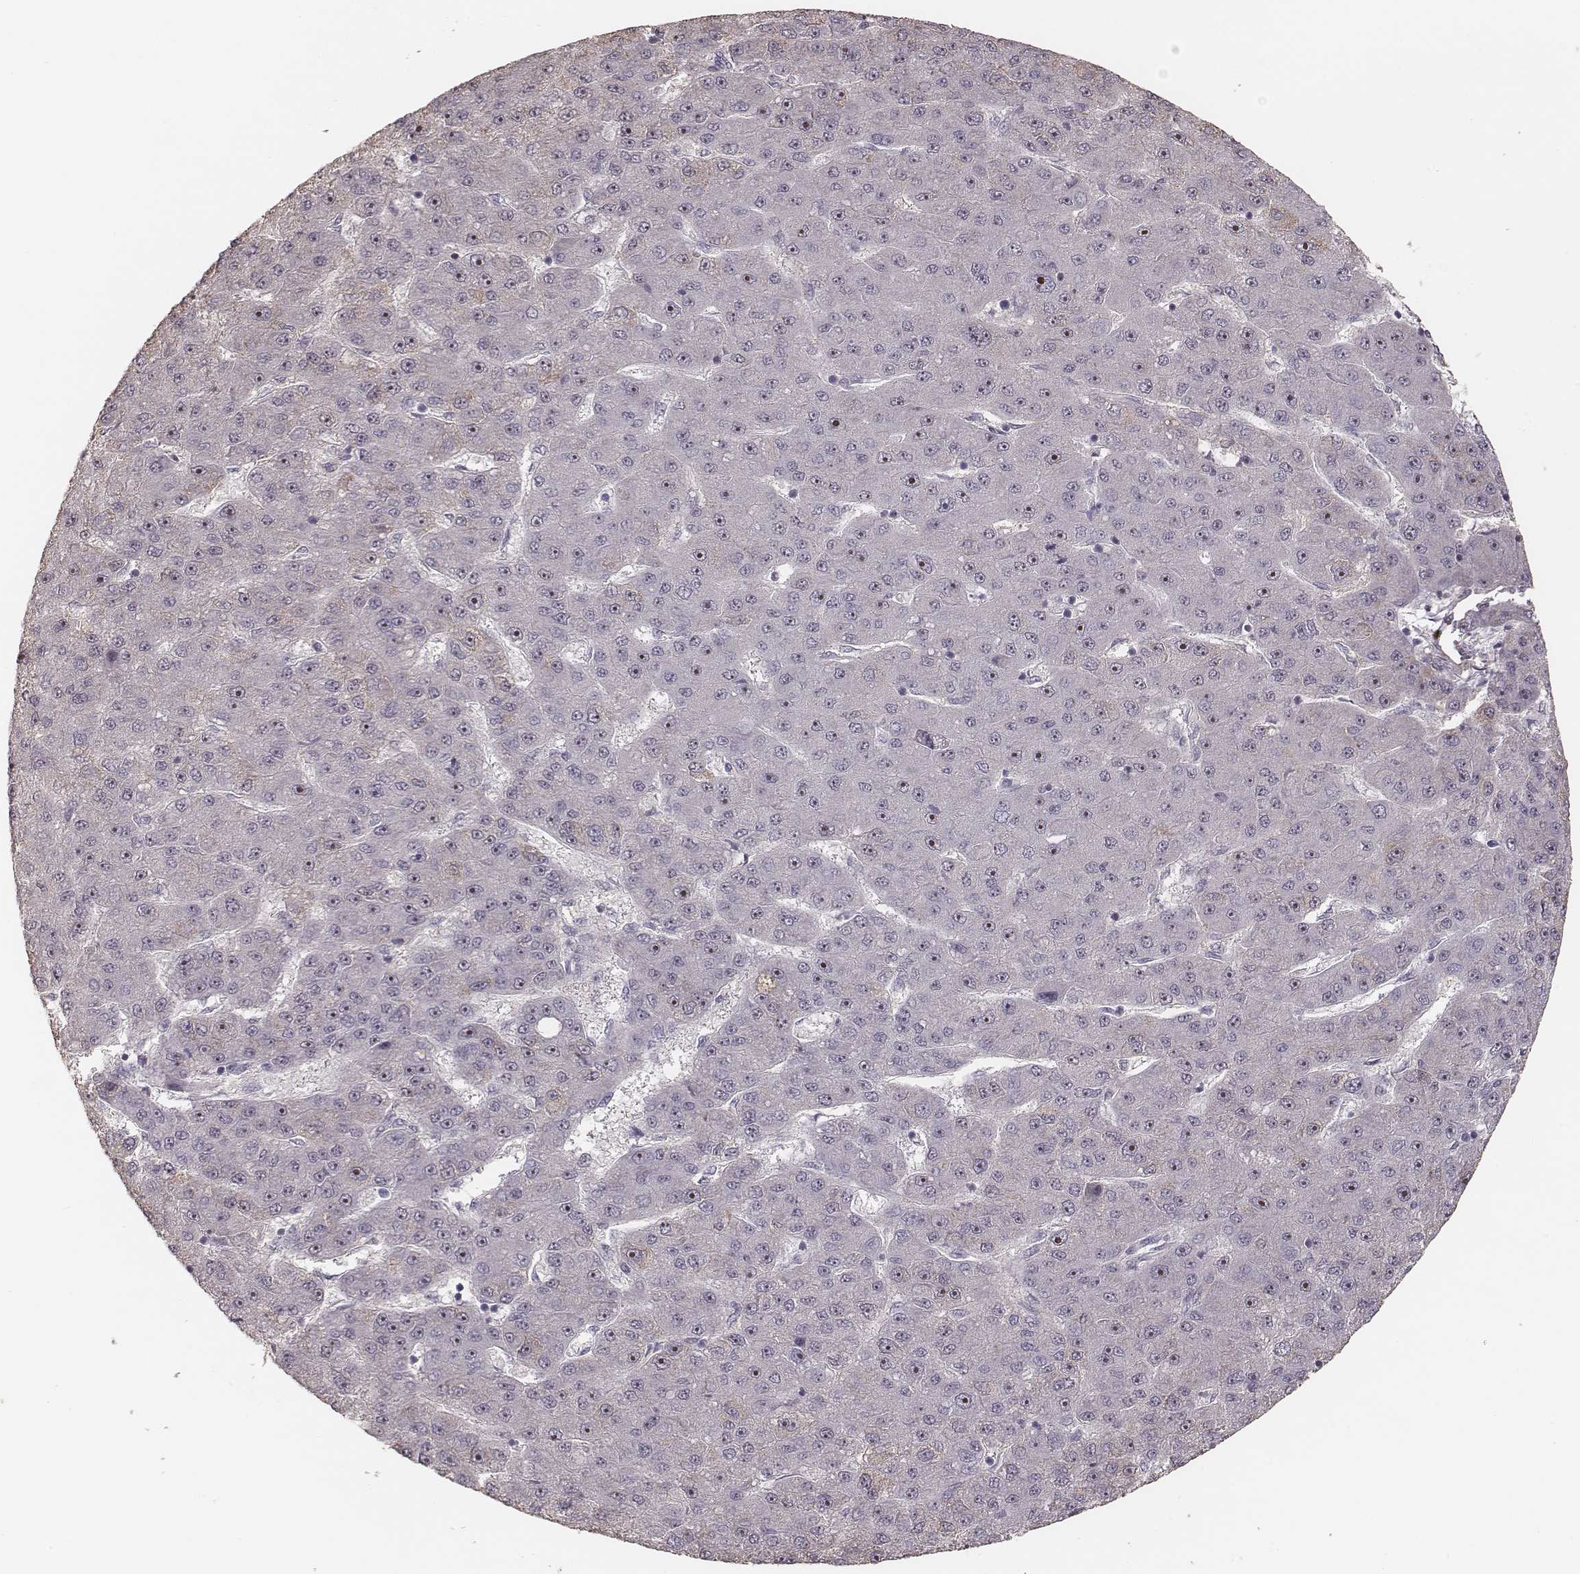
{"staining": {"intensity": "strong", "quantity": "<25%", "location": "nuclear"}, "tissue": "liver cancer", "cell_type": "Tumor cells", "image_type": "cancer", "snomed": [{"axis": "morphology", "description": "Carcinoma, Hepatocellular, NOS"}, {"axis": "topography", "description": "Liver"}], "caption": "IHC (DAB) staining of human liver cancer exhibits strong nuclear protein staining in approximately <25% of tumor cells.", "gene": "MADCAM1", "patient": {"sex": "male", "age": 67}}